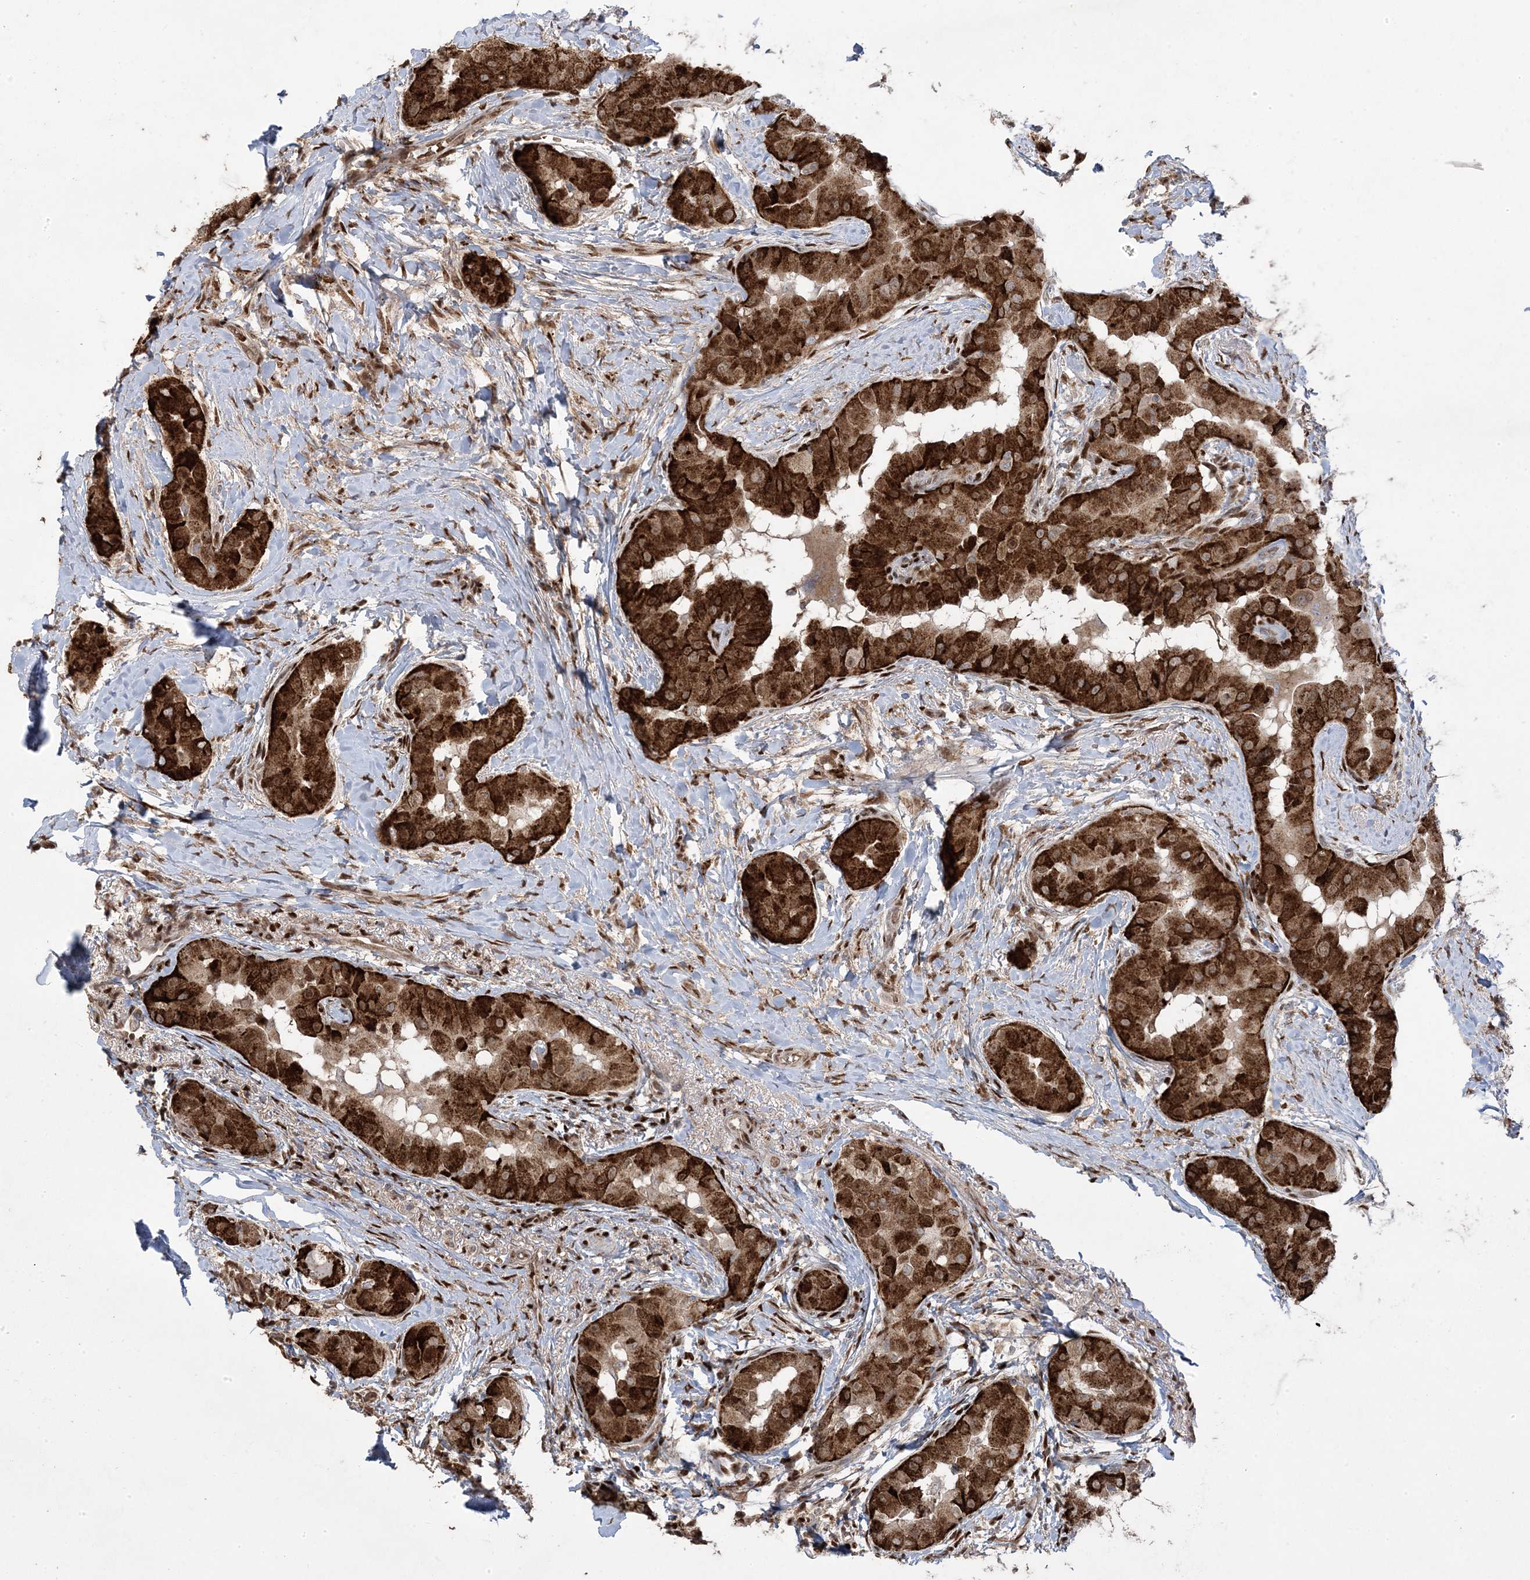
{"staining": {"intensity": "strong", "quantity": ">75%", "location": "cytoplasmic/membranous"}, "tissue": "thyroid cancer", "cell_type": "Tumor cells", "image_type": "cancer", "snomed": [{"axis": "morphology", "description": "Papillary adenocarcinoma, NOS"}, {"axis": "topography", "description": "Thyroid gland"}], "caption": "A brown stain labels strong cytoplasmic/membranous expression of a protein in thyroid cancer tumor cells.", "gene": "PPOX", "patient": {"sex": "male", "age": 33}}